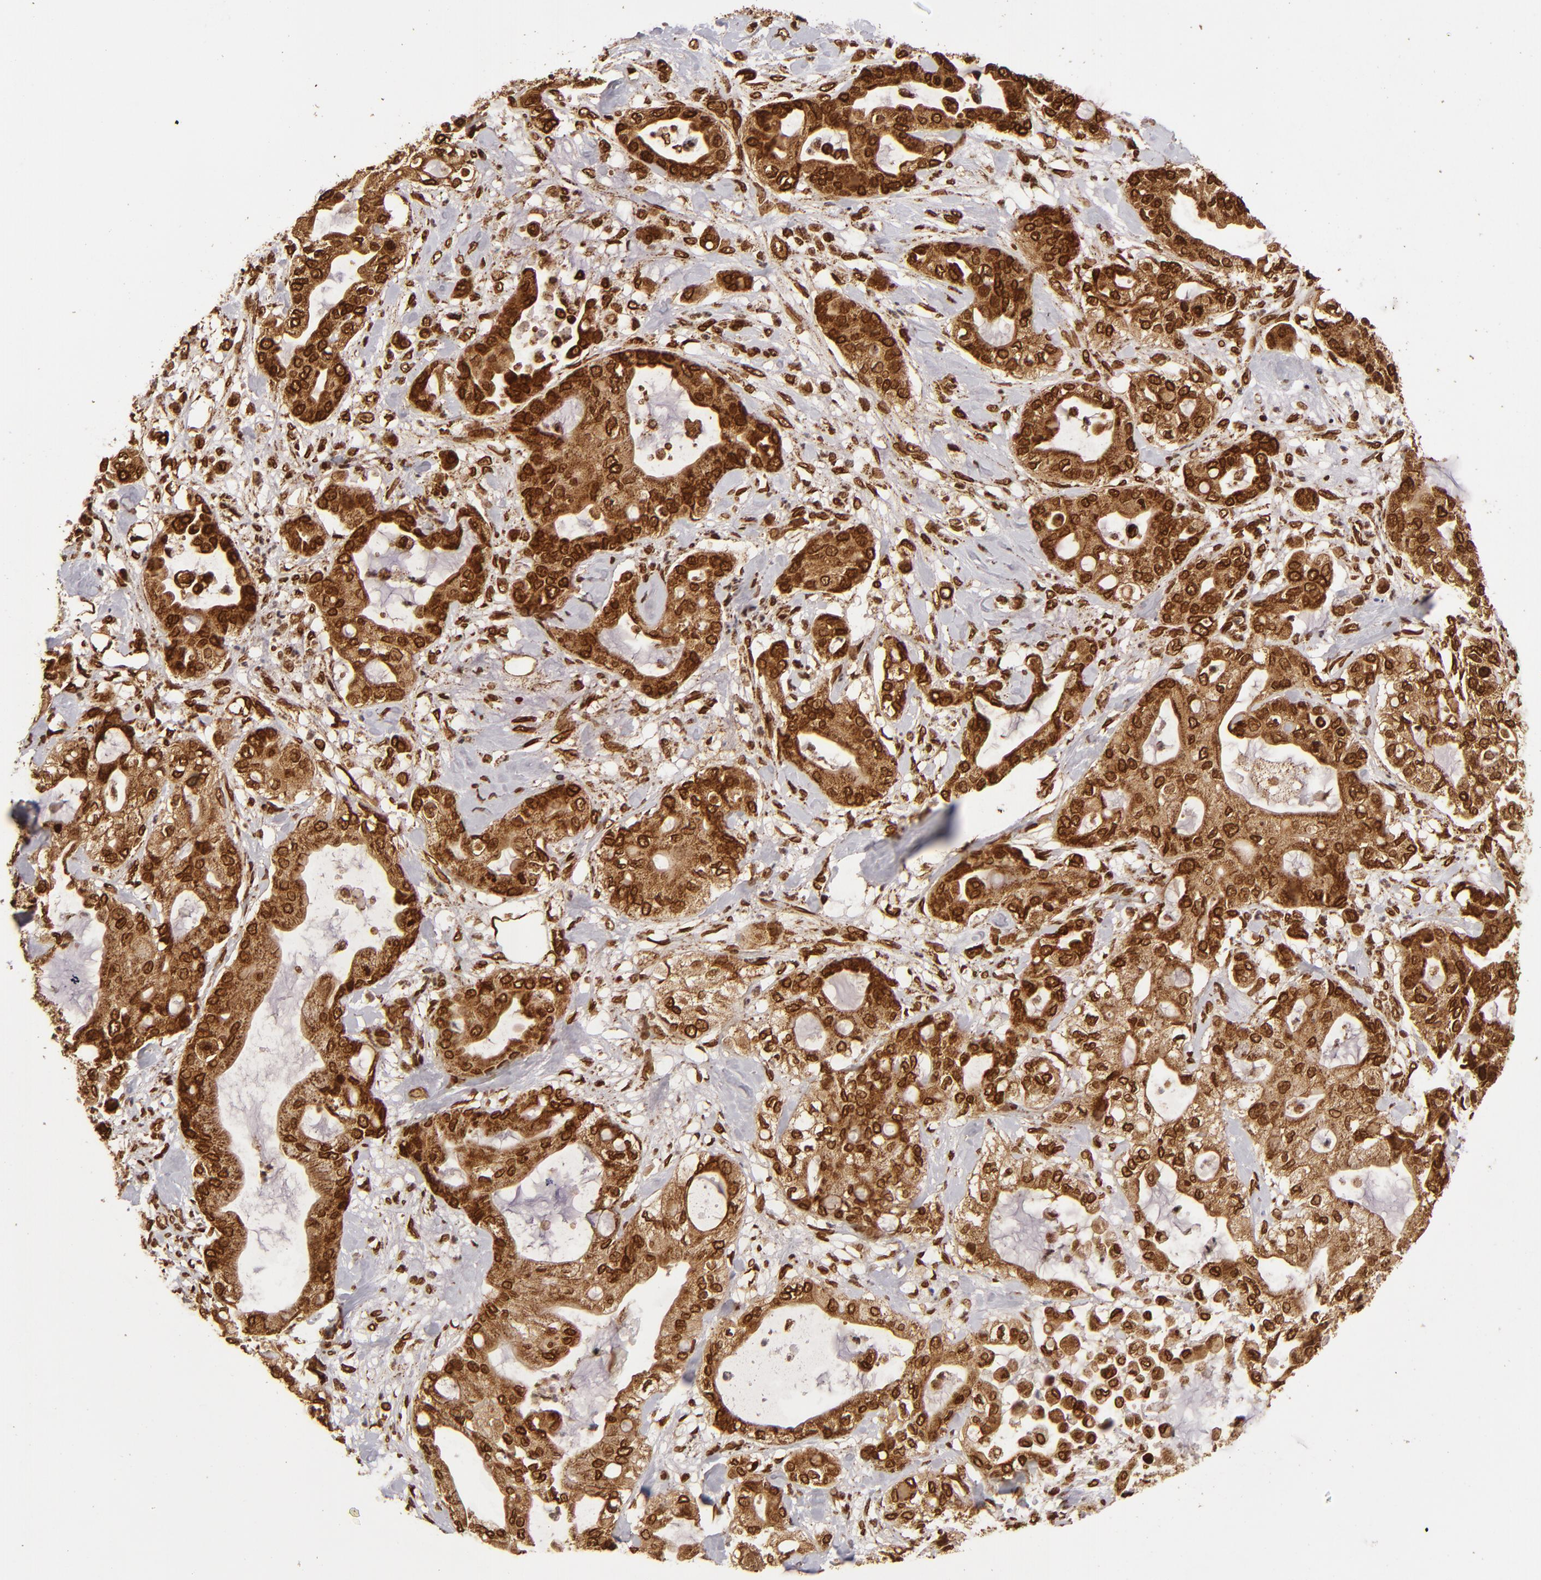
{"staining": {"intensity": "strong", "quantity": ">75%", "location": "cytoplasmic/membranous,nuclear"}, "tissue": "pancreatic cancer", "cell_type": "Tumor cells", "image_type": "cancer", "snomed": [{"axis": "morphology", "description": "Adenocarcinoma, NOS"}, {"axis": "morphology", "description": "Adenocarcinoma, metastatic, NOS"}, {"axis": "topography", "description": "Lymph node"}, {"axis": "topography", "description": "Pancreas"}, {"axis": "topography", "description": "Duodenum"}], "caption": "Pancreatic cancer stained with immunohistochemistry displays strong cytoplasmic/membranous and nuclear positivity in about >75% of tumor cells.", "gene": "CUL3", "patient": {"sex": "female", "age": 64}}